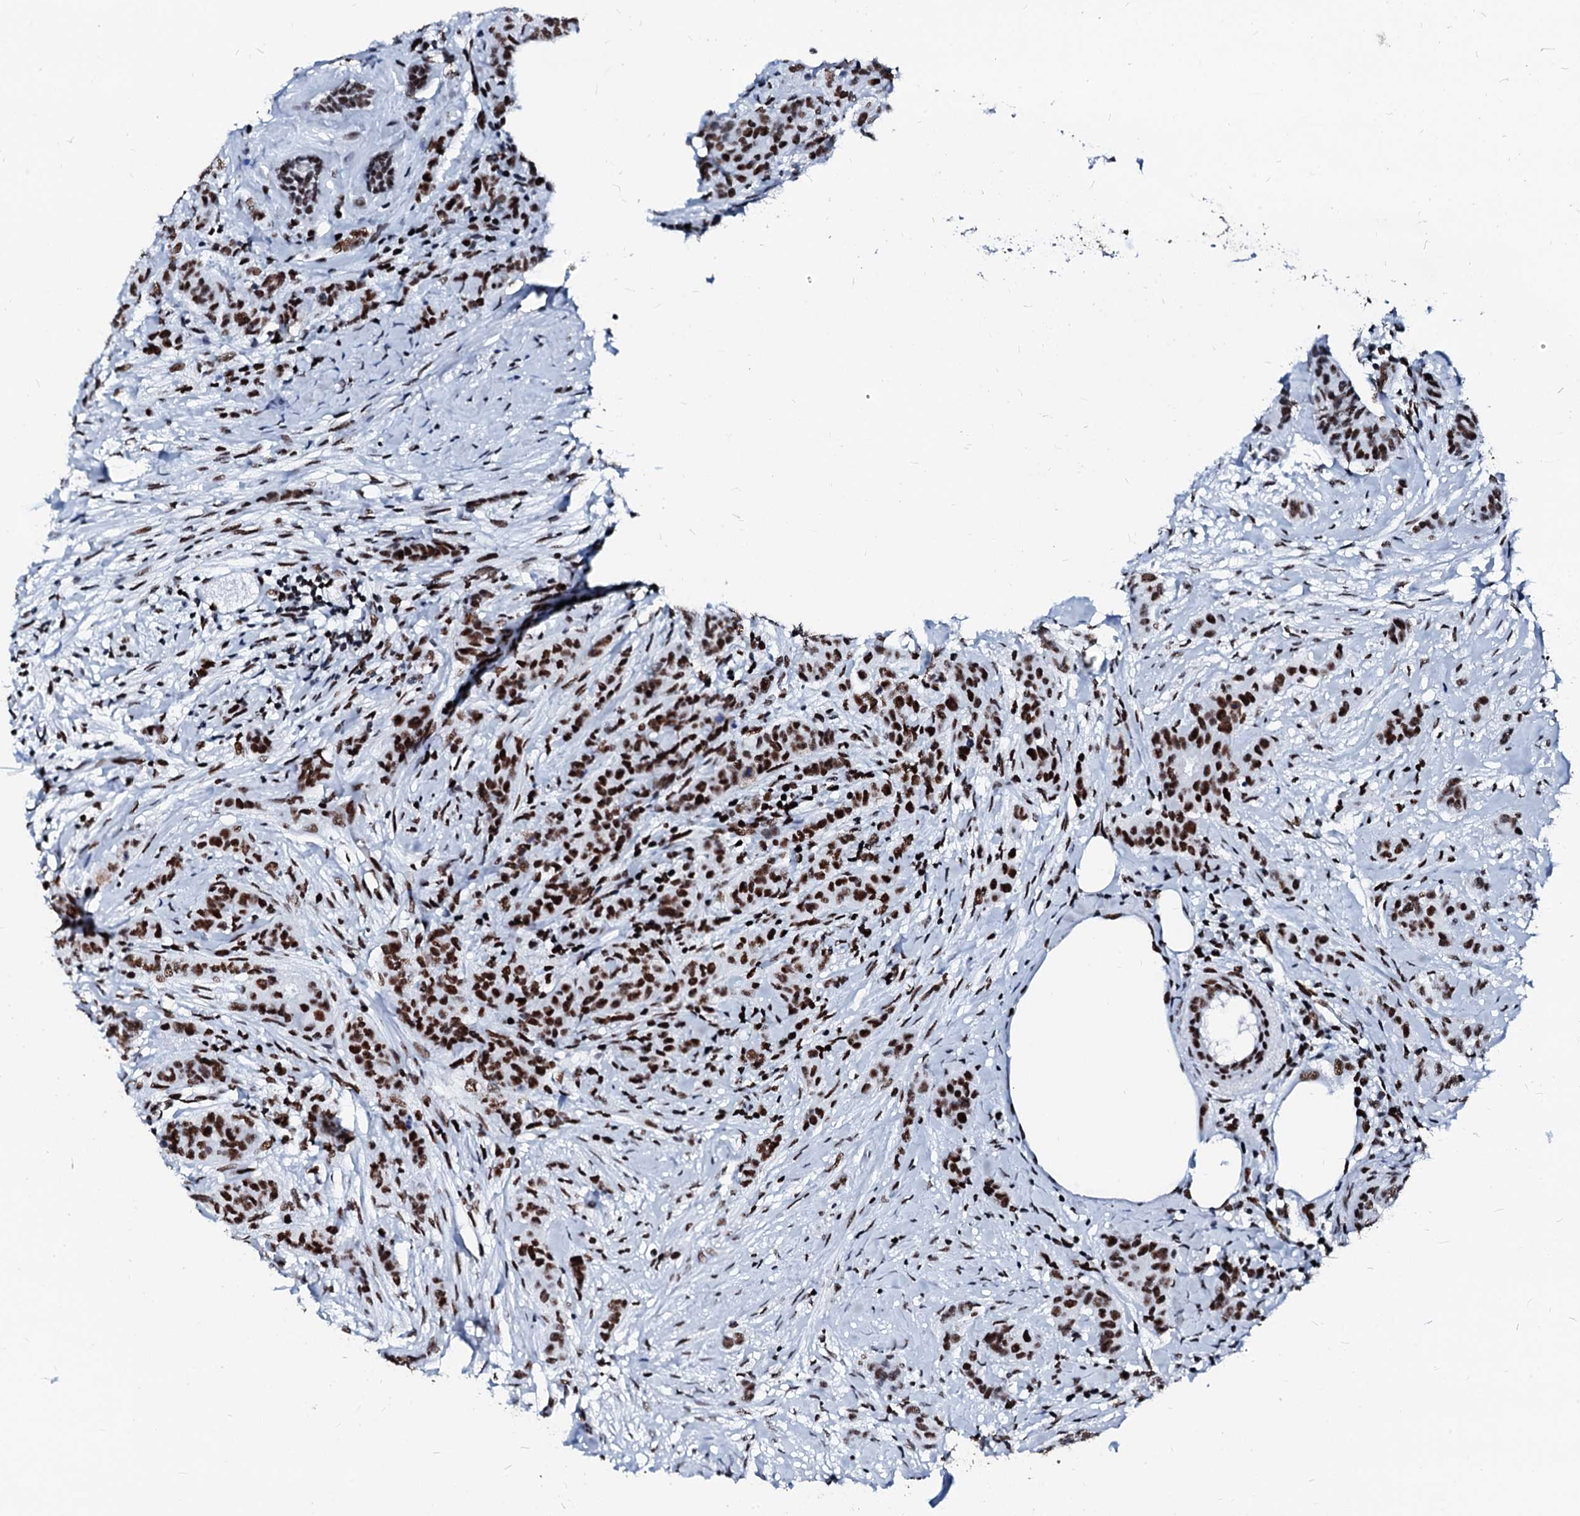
{"staining": {"intensity": "strong", "quantity": ">75%", "location": "nuclear"}, "tissue": "breast cancer", "cell_type": "Tumor cells", "image_type": "cancer", "snomed": [{"axis": "morphology", "description": "Duct carcinoma"}, {"axis": "topography", "description": "Breast"}], "caption": "IHC photomicrograph of neoplastic tissue: human infiltrating ductal carcinoma (breast) stained using immunohistochemistry displays high levels of strong protein expression localized specifically in the nuclear of tumor cells, appearing as a nuclear brown color.", "gene": "RALY", "patient": {"sex": "female", "age": 40}}